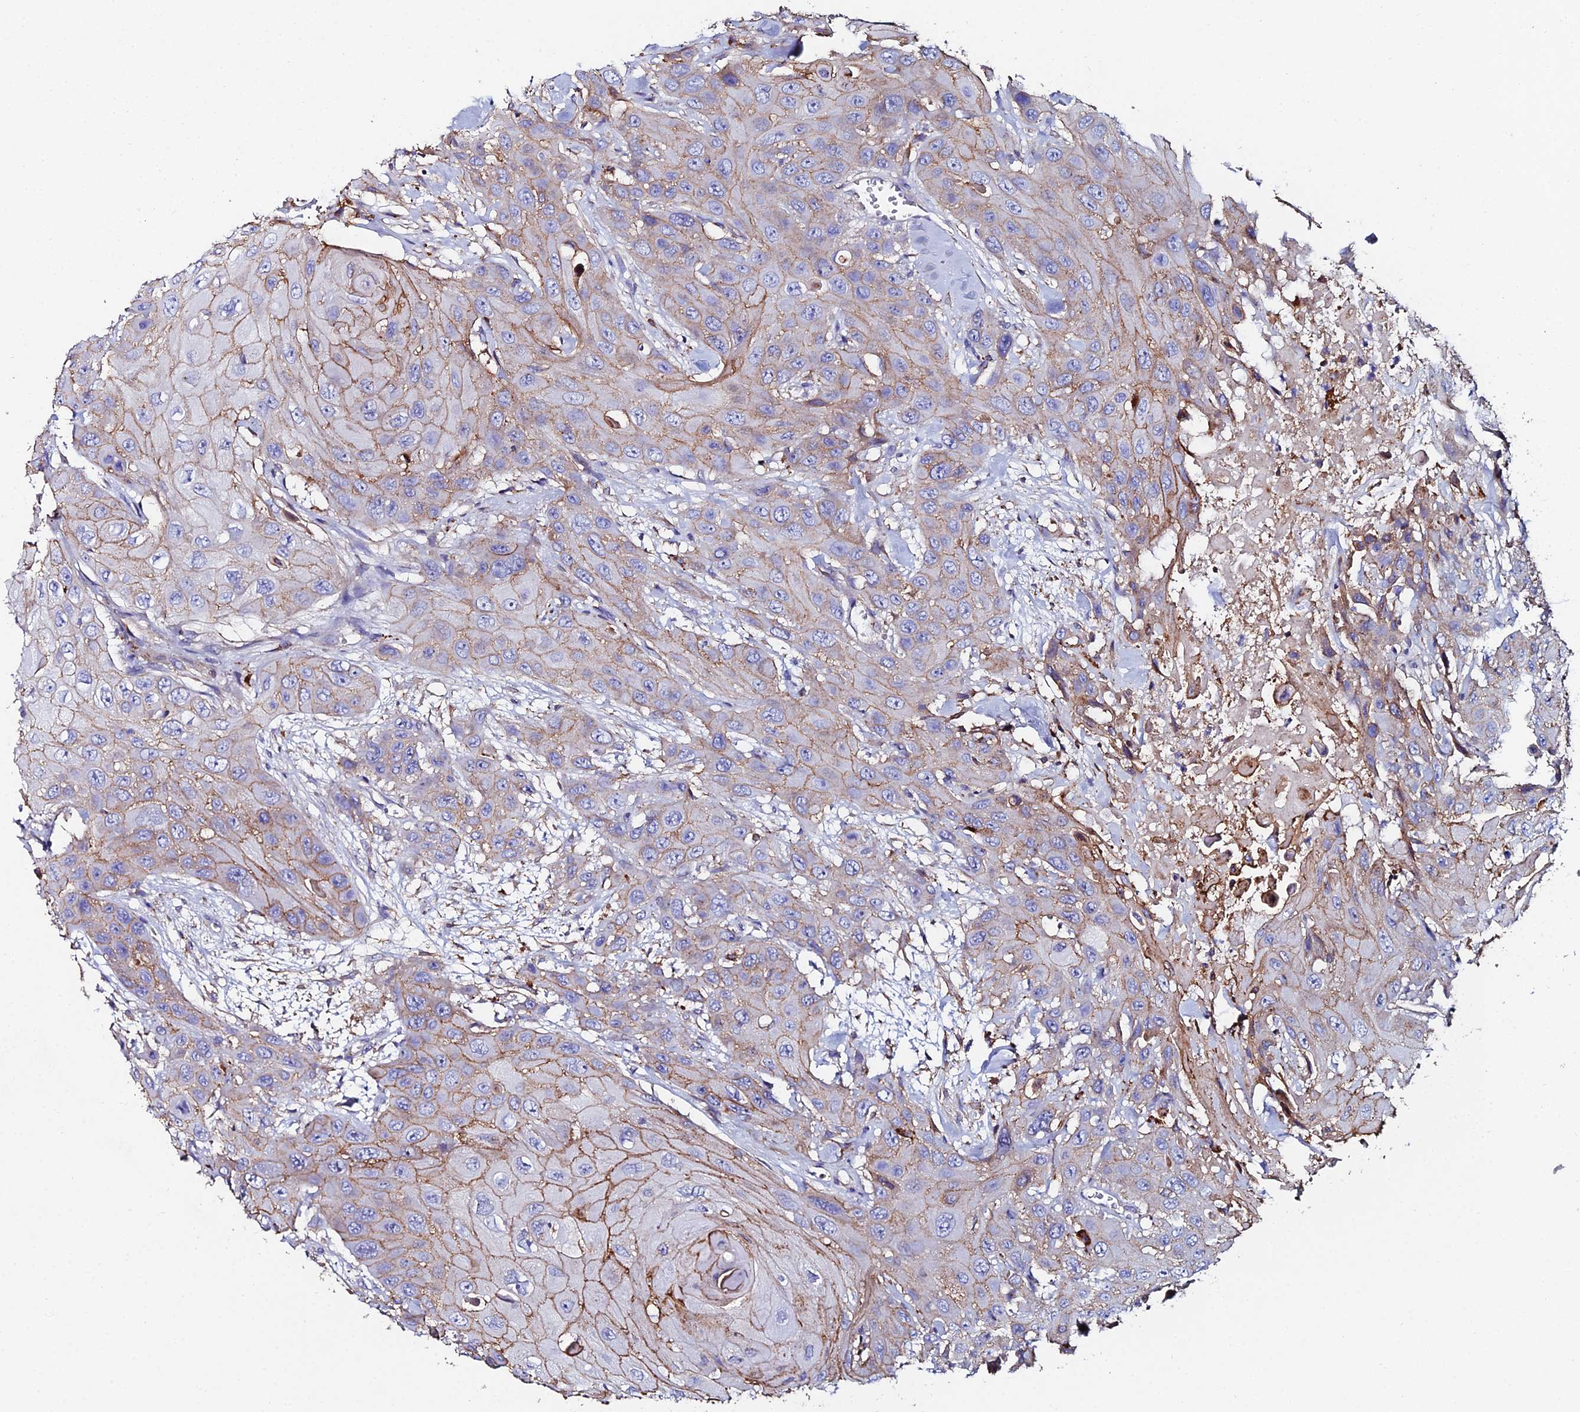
{"staining": {"intensity": "moderate", "quantity": "25%-75%", "location": "cytoplasmic/membranous"}, "tissue": "head and neck cancer", "cell_type": "Tumor cells", "image_type": "cancer", "snomed": [{"axis": "morphology", "description": "Squamous cell carcinoma, NOS"}, {"axis": "topography", "description": "Head-Neck"}], "caption": "The image displays immunohistochemical staining of head and neck cancer (squamous cell carcinoma). There is moderate cytoplasmic/membranous positivity is appreciated in about 25%-75% of tumor cells.", "gene": "C6", "patient": {"sex": "male", "age": 81}}